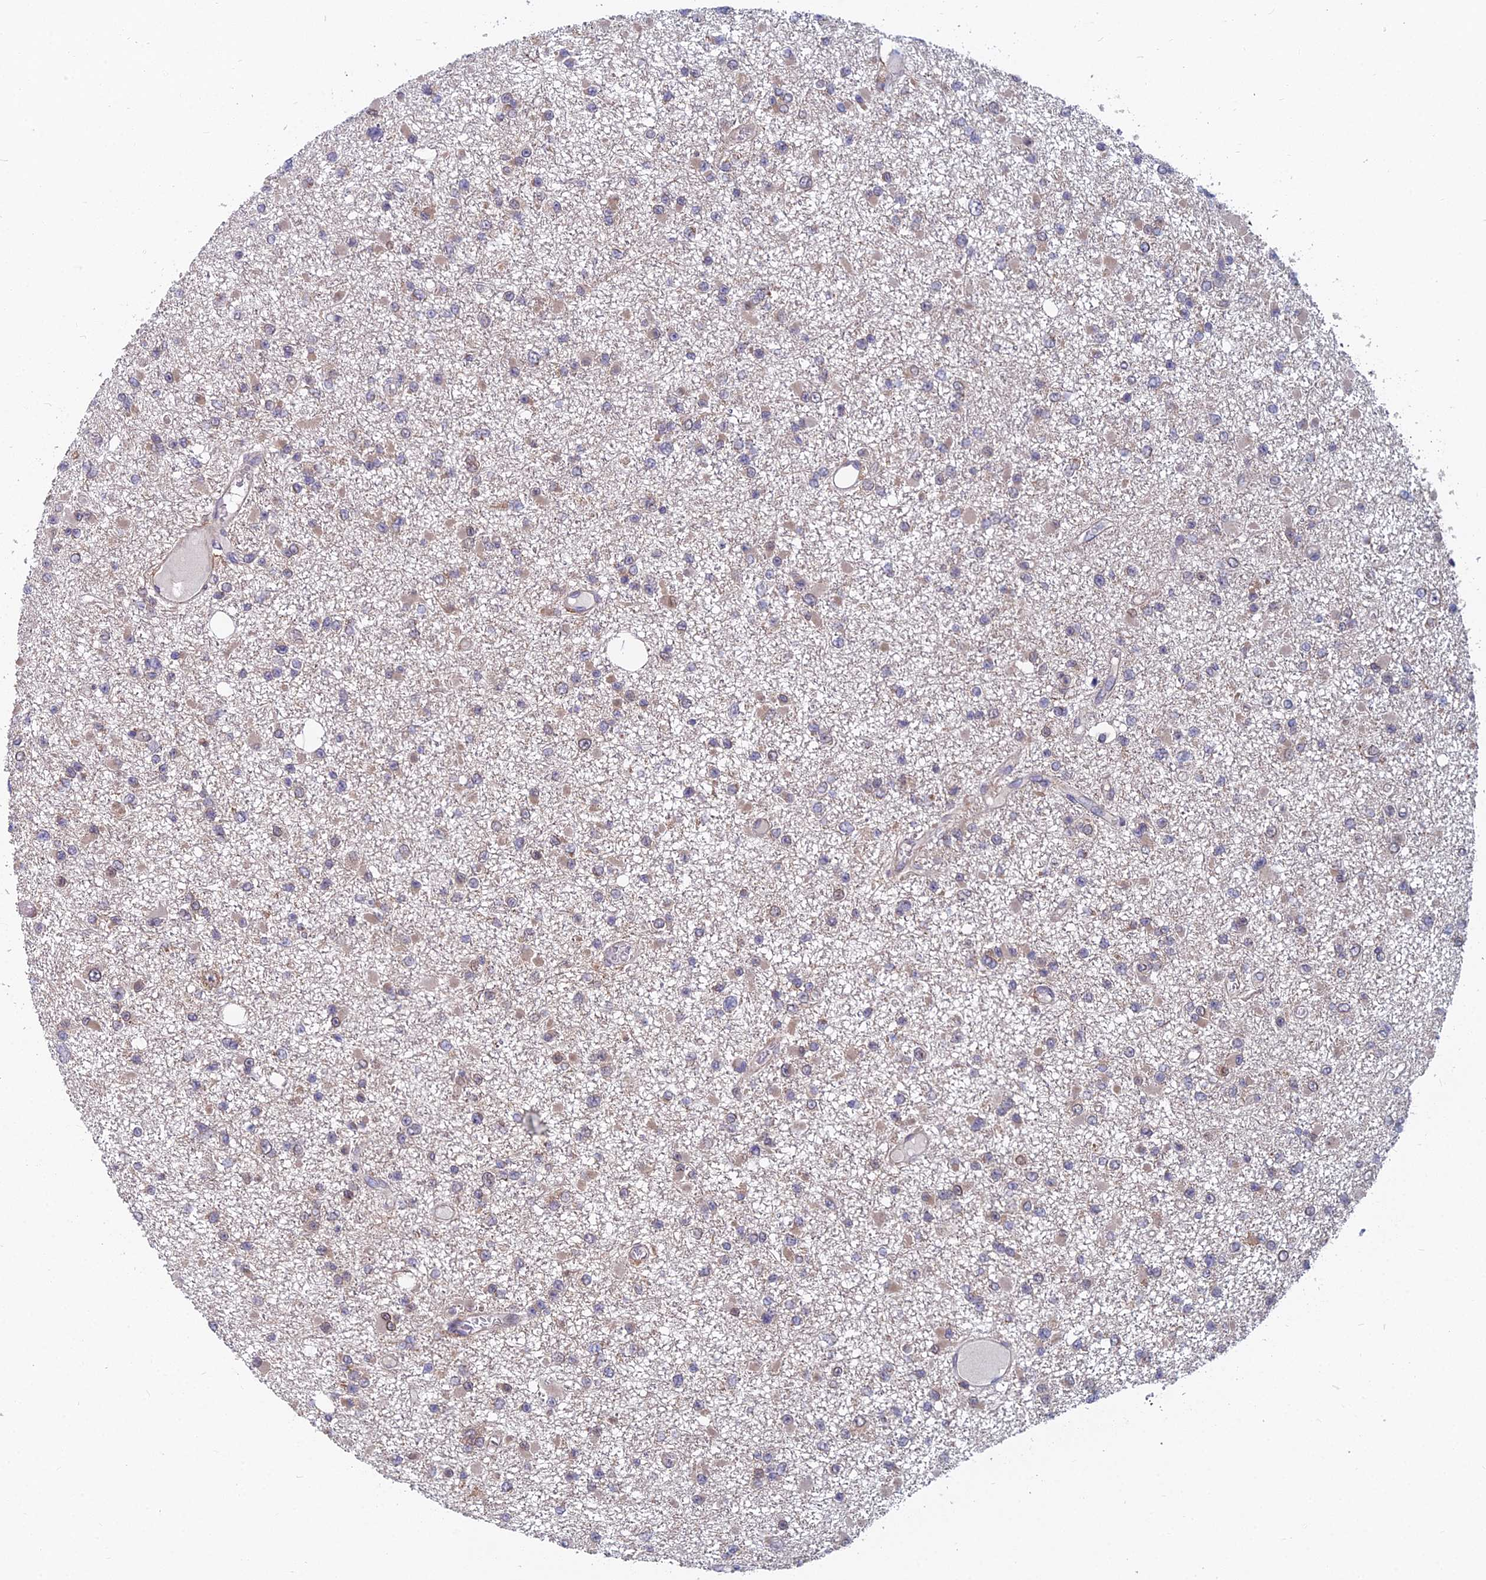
{"staining": {"intensity": "weak", "quantity": "<25%", "location": "cytoplasmic/membranous"}, "tissue": "glioma", "cell_type": "Tumor cells", "image_type": "cancer", "snomed": [{"axis": "morphology", "description": "Glioma, malignant, Low grade"}, {"axis": "topography", "description": "Brain"}], "caption": "This micrograph is of malignant glioma (low-grade) stained with IHC to label a protein in brown with the nuclei are counter-stained blue. There is no staining in tumor cells.", "gene": "COMMD2", "patient": {"sex": "female", "age": 22}}